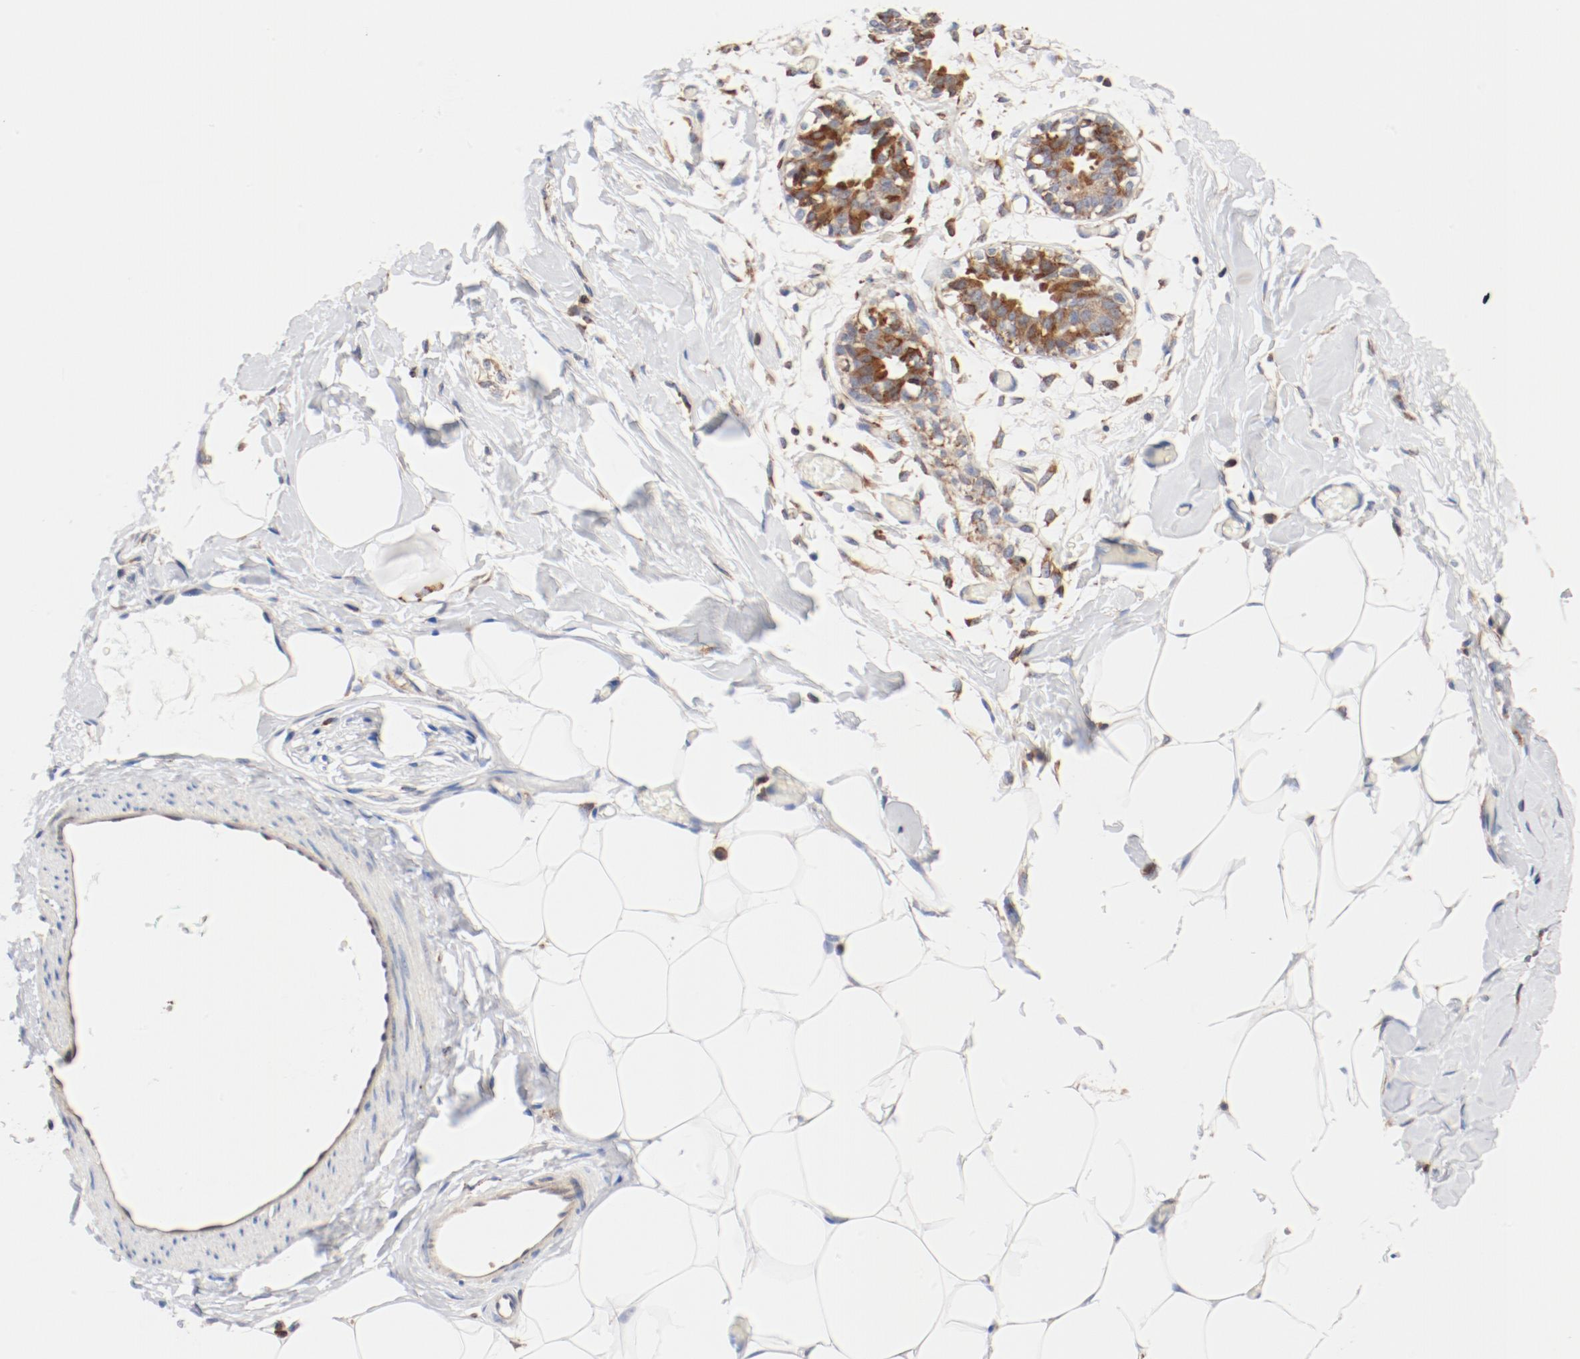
{"staining": {"intensity": "negative", "quantity": "none", "location": "none"}, "tissue": "breast", "cell_type": "Adipocytes", "image_type": "normal", "snomed": [{"axis": "morphology", "description": "Normal tissue, NOS"}, {"axis": "topography", "description": "Breast"}, {"axis": "topography", "description": "Adipose tissue"}], "caption": "Protein analysis of unremarkable breast reveals no significant staining in adipocytes.", "gene": "PDPK1", "patient": {"sex": "female", "age": 25}}